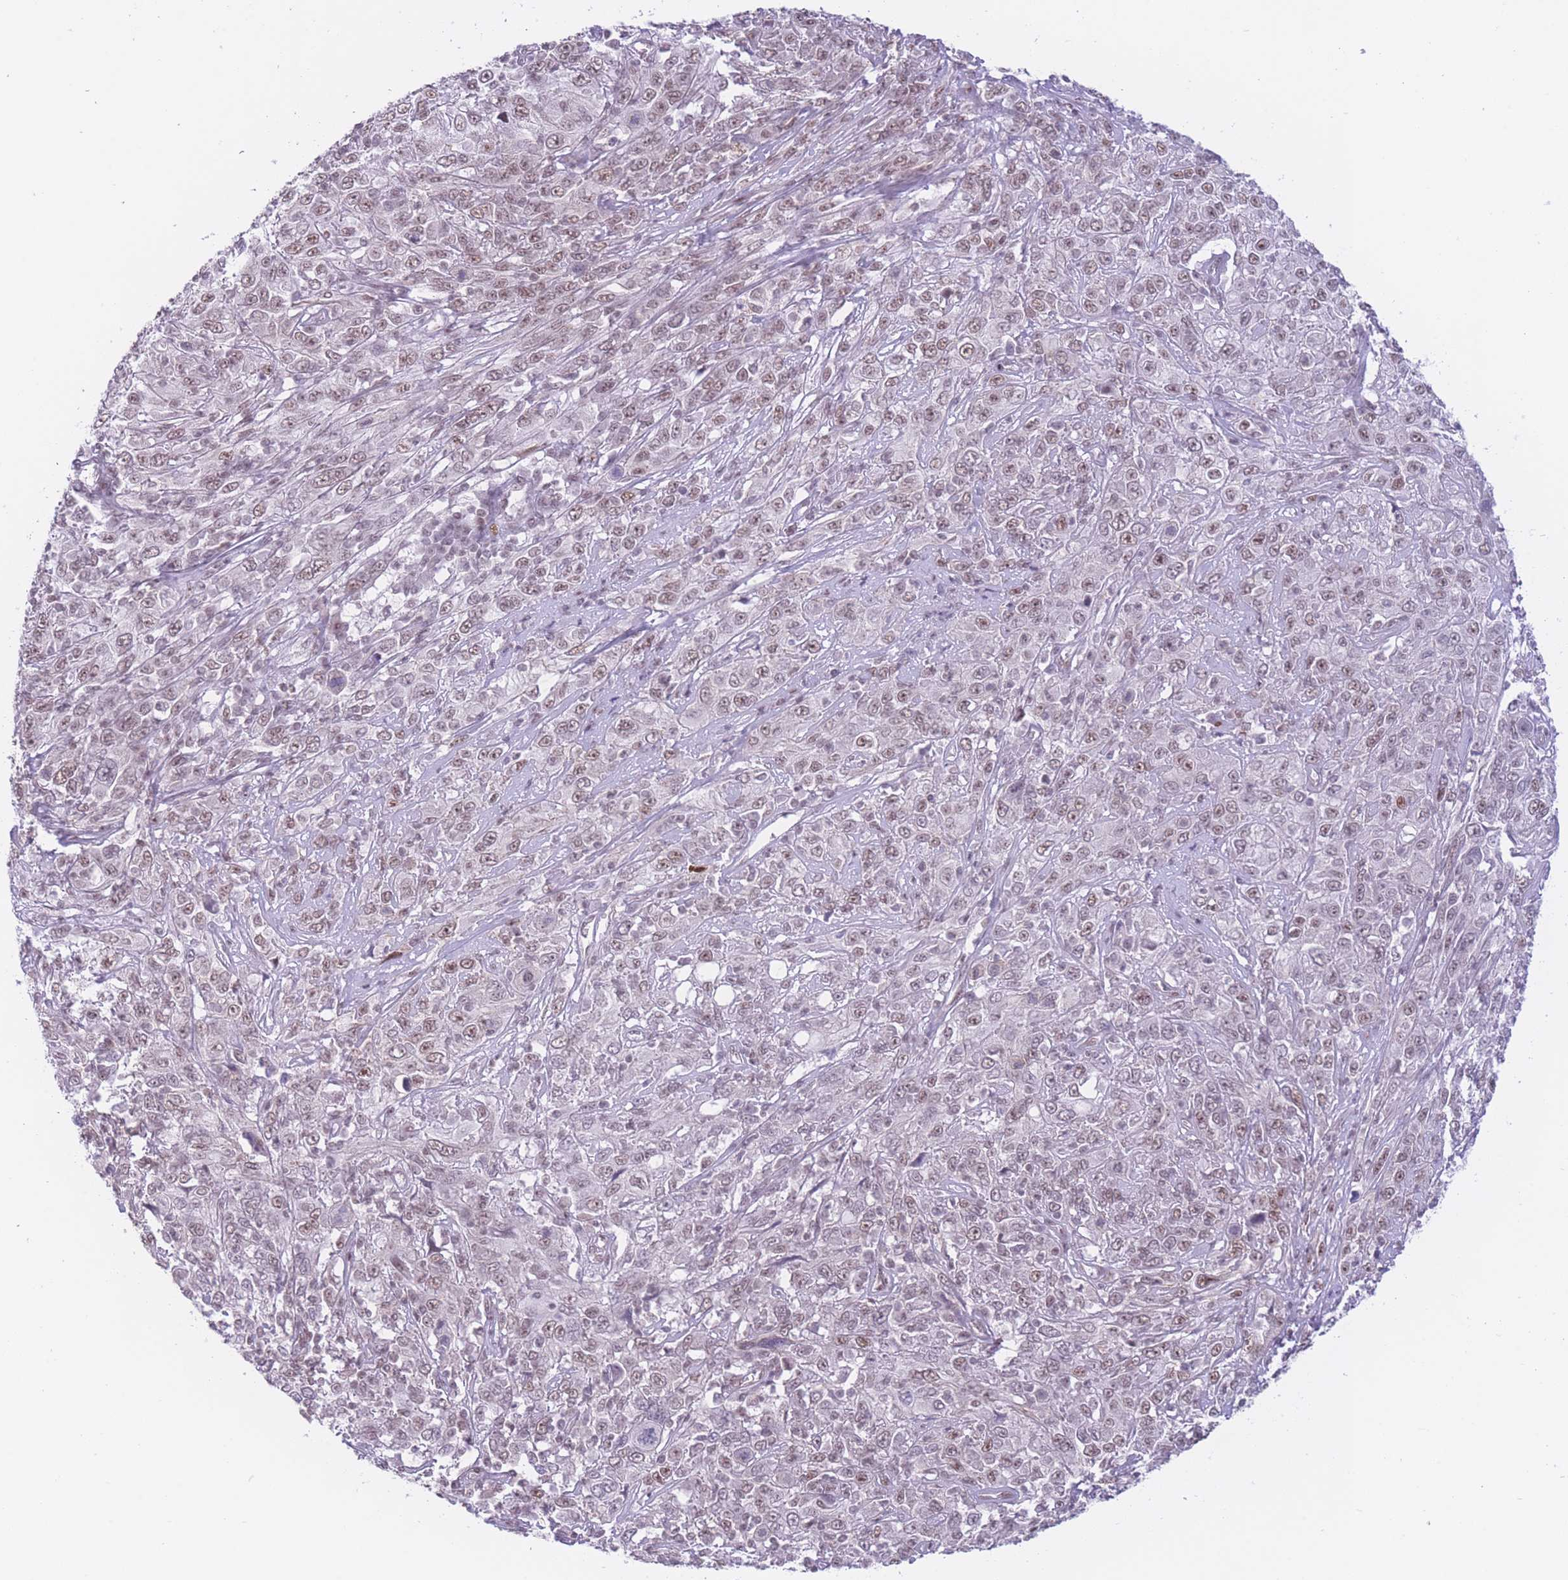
{"staining": {"intensity": "weak", "quantity": ">75%", "location": "nuclear"}, "tissue": "cervical cancer", "cell_type": "Tumor cells", "image_type": "cancer", "snomed": [{"axis": "morphology", "description": "Squamous cell carcinoma, NOS"}, {"axis": "topography", "description": "Cervix"}], "caption": "Squamous cell carcinoma (cervical) stained with a protein marker demonstrates weak staining in tumor cells.", "gene": "PCIF1", "patient": {"sex": "female", "age": 46}}